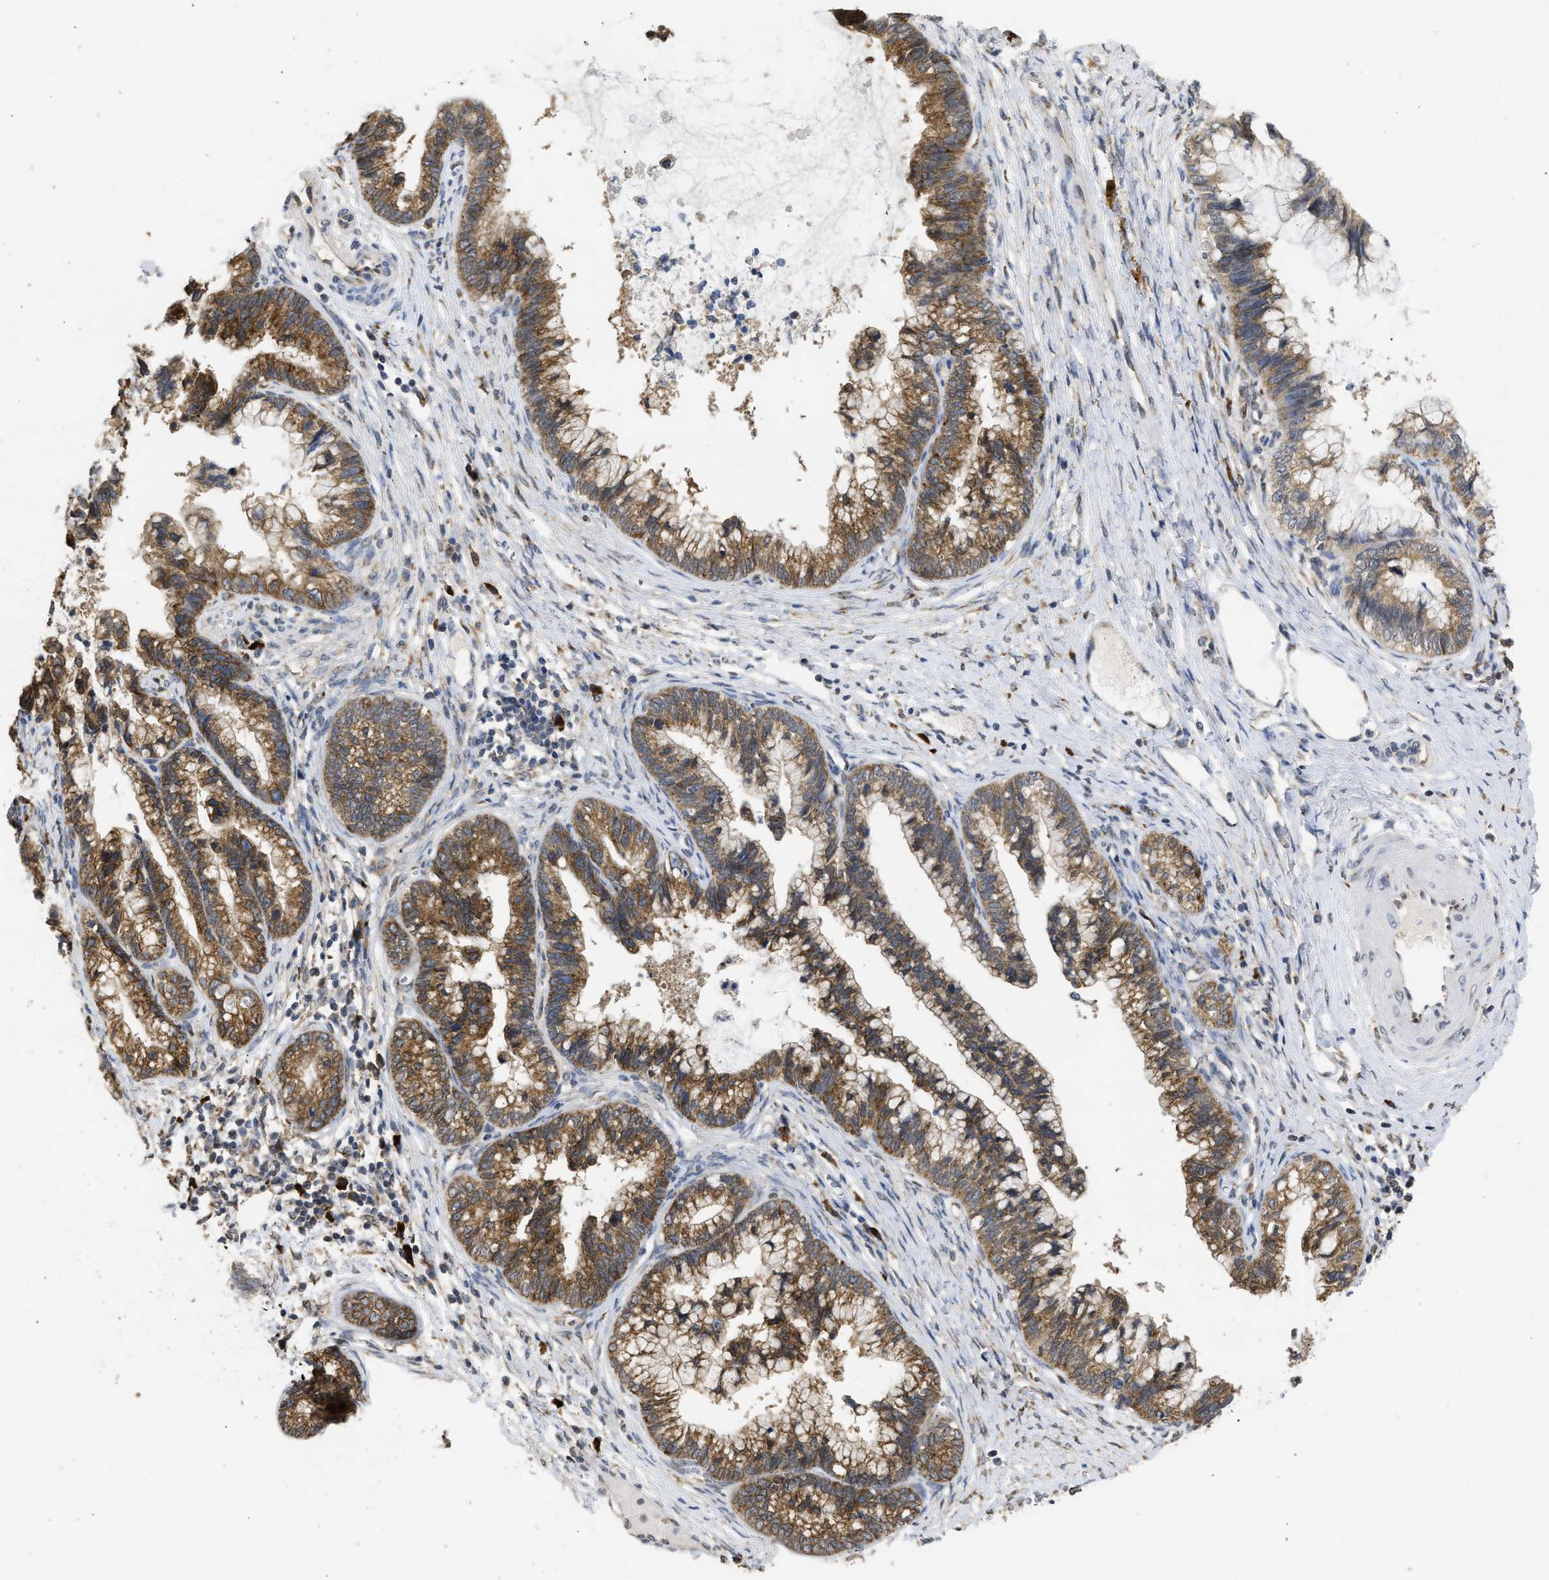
{"staining": {"intensity": "moderate", "quantity": ">75%", "location": "cytoplasmic/membranous"}, "tissue": "cervical cancer", "cell_type": "Tumor cells", "image_type": "cancer", "snomed": [{"axis": "morphology", "description": "Adenocarcinoma, NOS"}, {"axis": "topography", "description": "Cervix"}], "caption": "Cervical cancer (adenocarcinoma) stained with DAB (3,3'-diaminobenzidine) IHC displays medium levels of moderate cytoplasmic/membranous staining in approximately >75% of tumor cells.", "gene": "DNAJC1", "patient": {"sex": "female", "age": 44}}